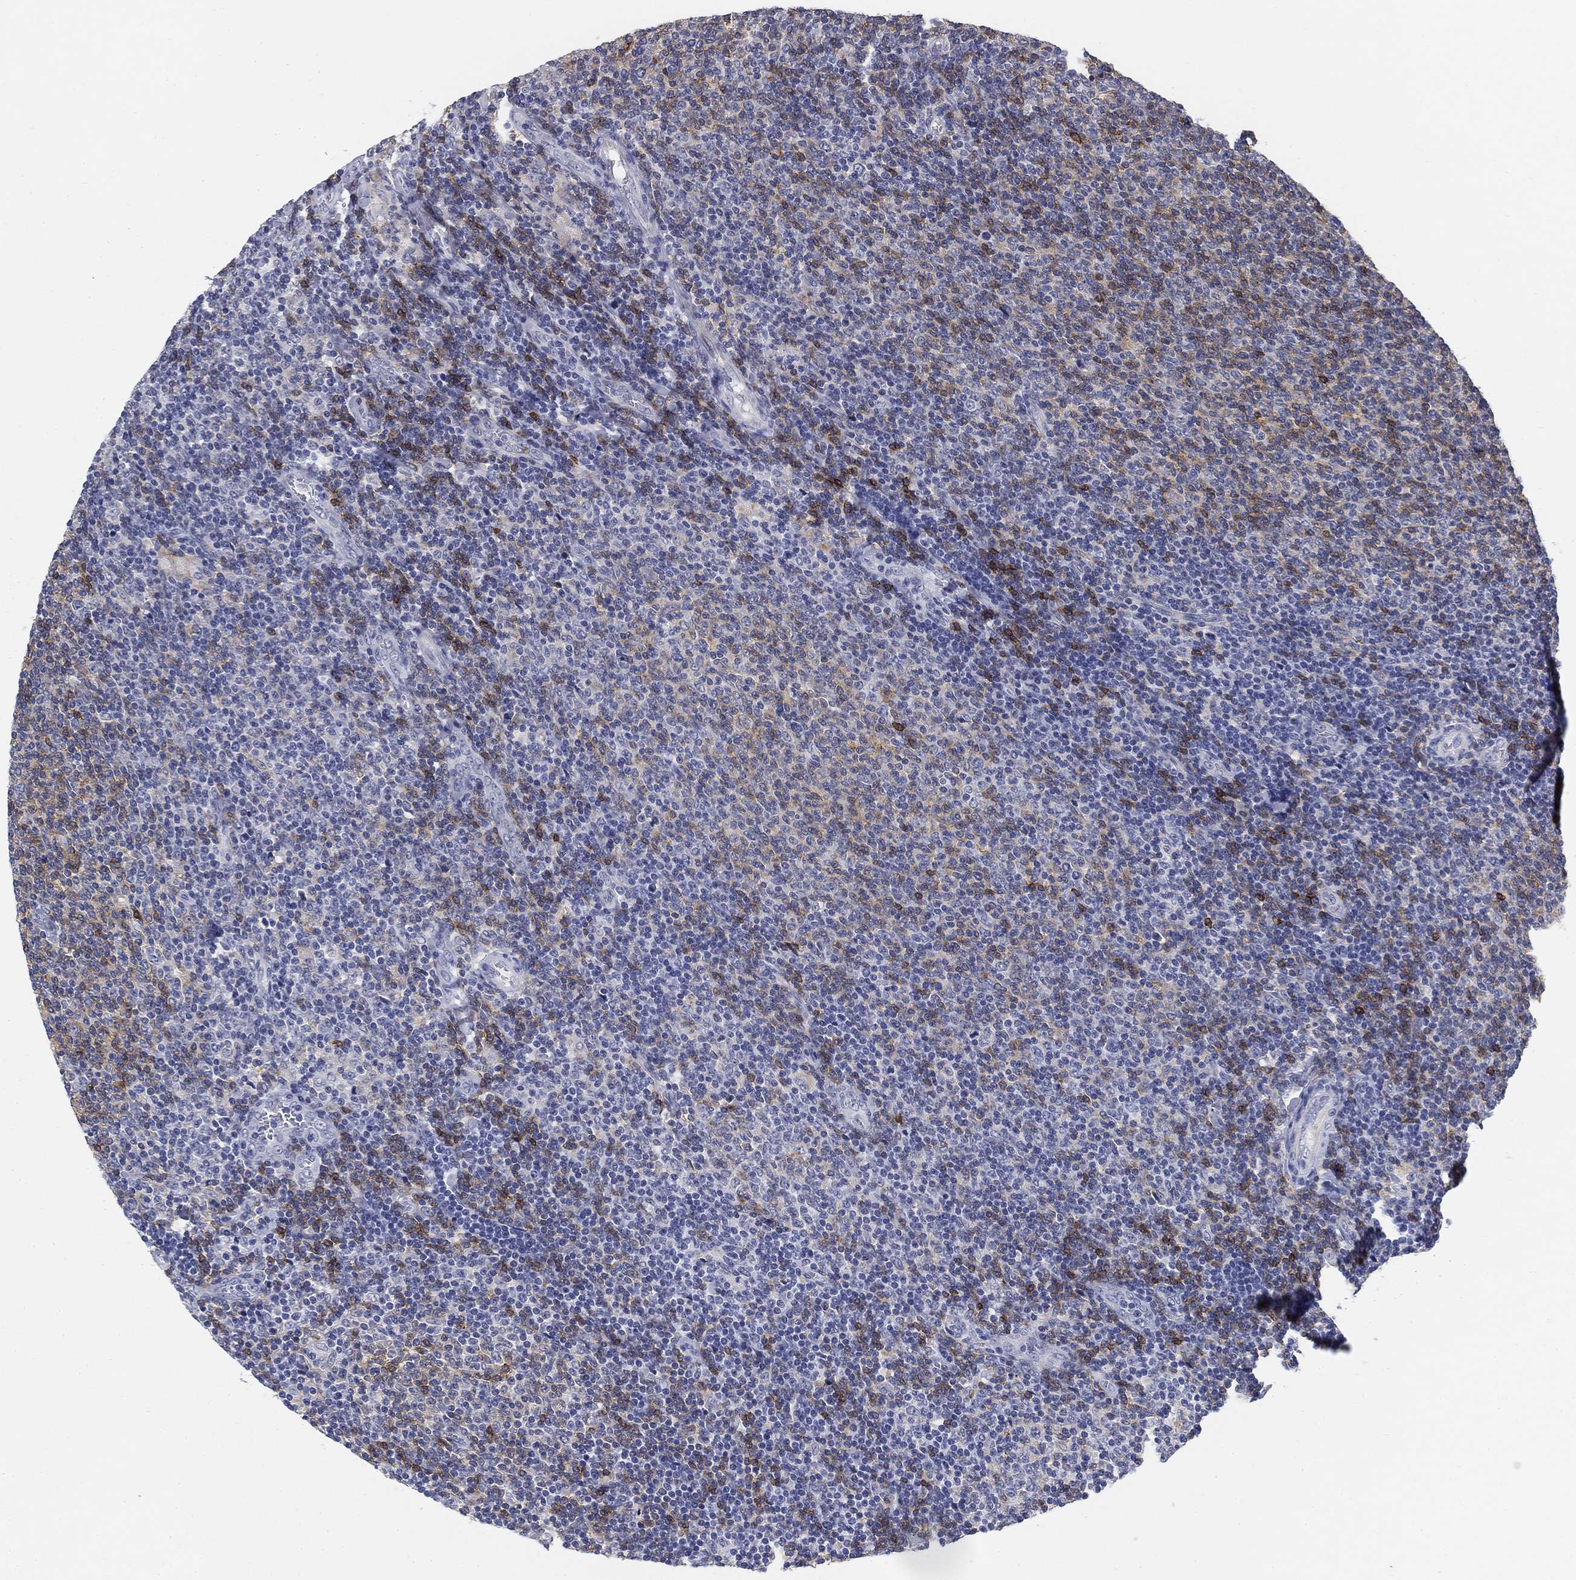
{"staining": {"intensity": "moderate", "quantity": "<25%", "location": "cytoplasmic/membranous"}, "tissue": "lymphoma", "cell_type": "Tumor cells", "image_type": "cancer", "snomed": [{"axis": "morphology", "description": "Malignant lymphoma, non-Hodgkin's type, Low grade"}, {"axis": "topography", "description": "Lymph node"}], "caption": "Lymphoma was stained to show a protein in brown. There is low levels of moderate cytoplasmic/membranous expression in about <25% of tumor cells. (DAB = brown stain, brightfield microscopy at high magnification).", "gene": "SLC2A5", "patient": {"sex": "male", "age": 52}}